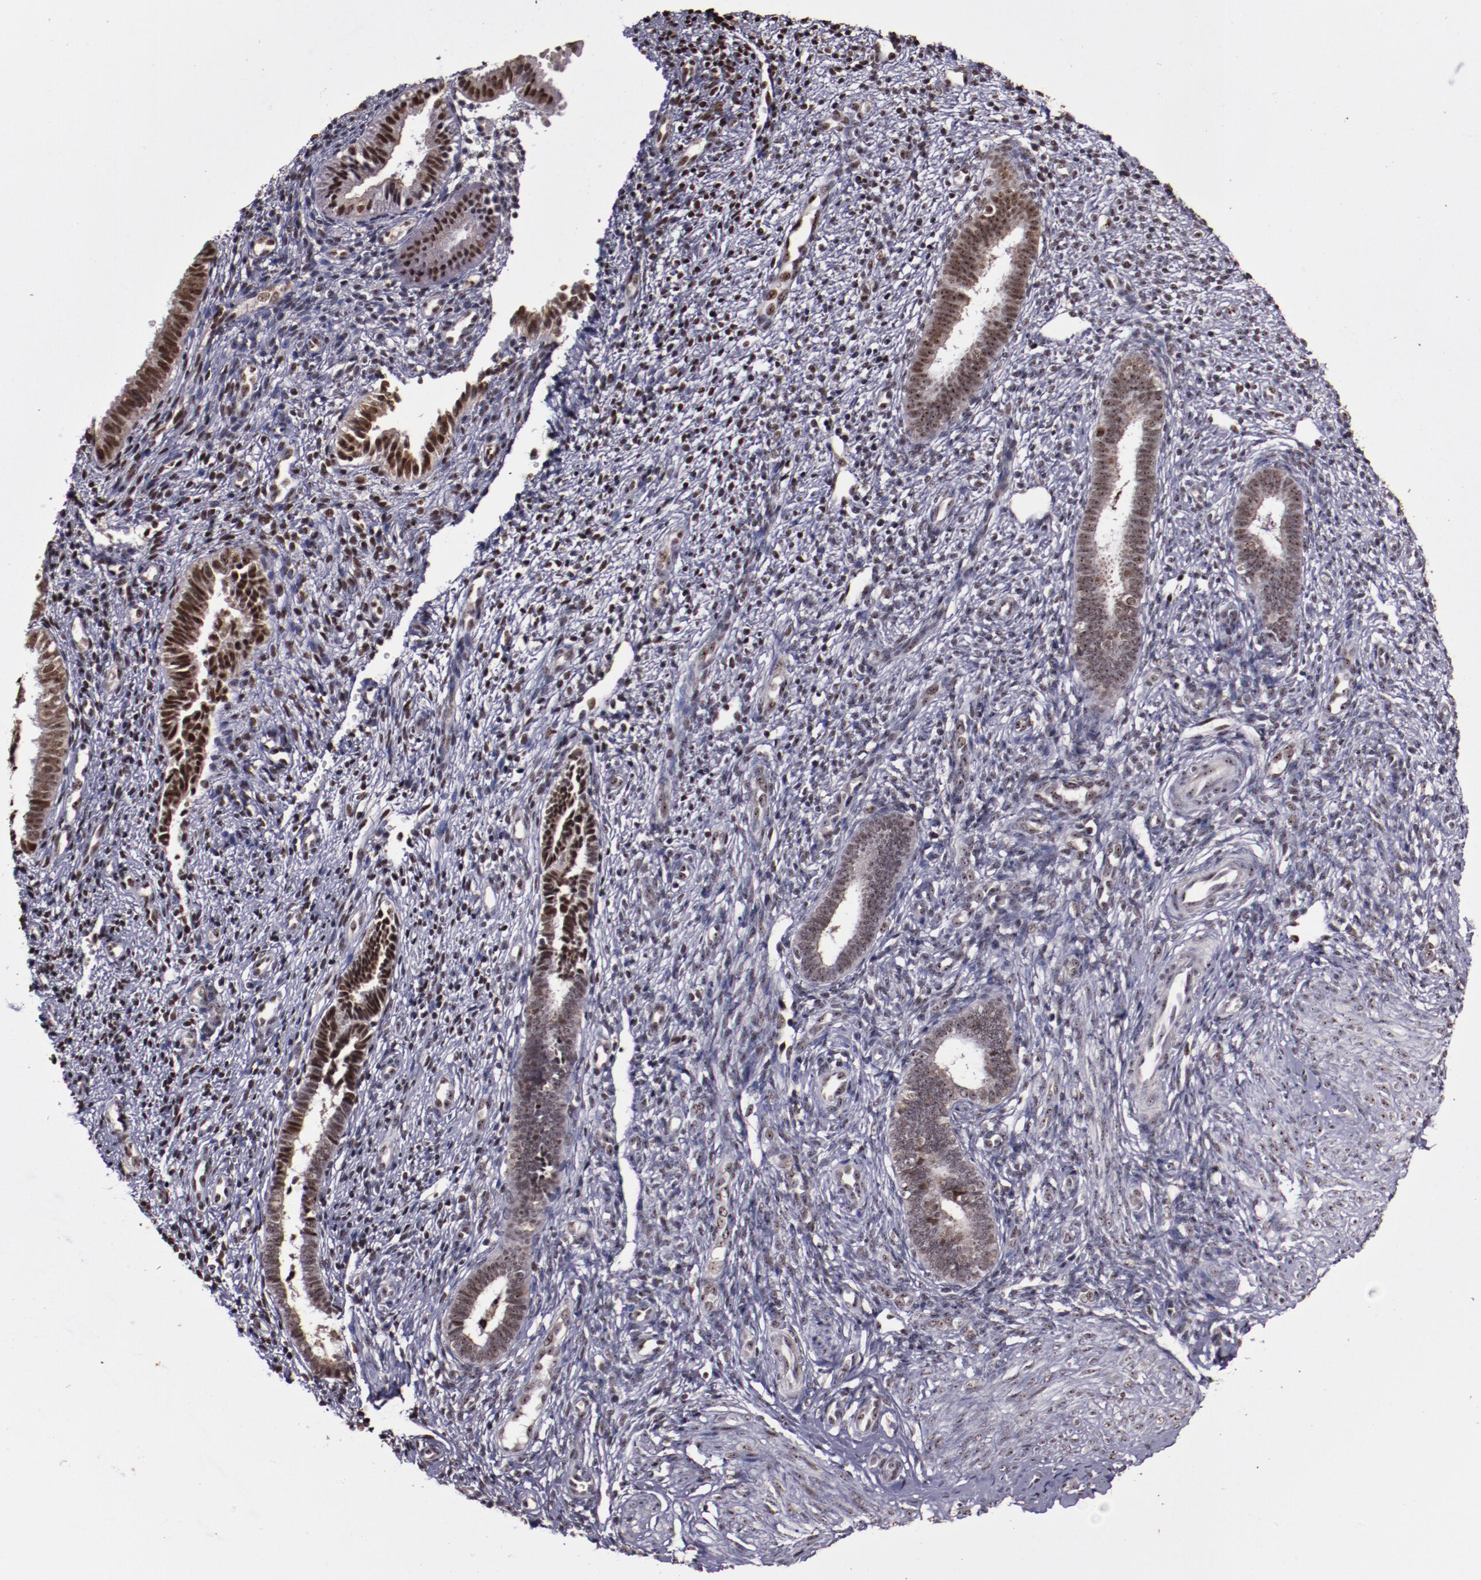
{"staining": {"intensity": "strong", "quantity": "25%-75%", "location": "nuclear"}, "tissue": "endometrium", "cell_type": "Cells in endometrial stroma", "image_type": "normal", "snomed": [{"axis": "morphology", "description": "Normal tissue, NOS"}, {"axis": "topography", "description": "Endometrium"}], "caption": "IHC (DAB (3,3'-diaminobenzidine)) staining of normal endometrium reveals strong nuclear protein expression in about 25%-75% of cells in endometrial stroma. Immunohistochemistry (ihc) stains the protein of interest in brown and the nuclei are stained blue.", "gene": "CECR2", "patient": {"sex": "female", "age": 27}}